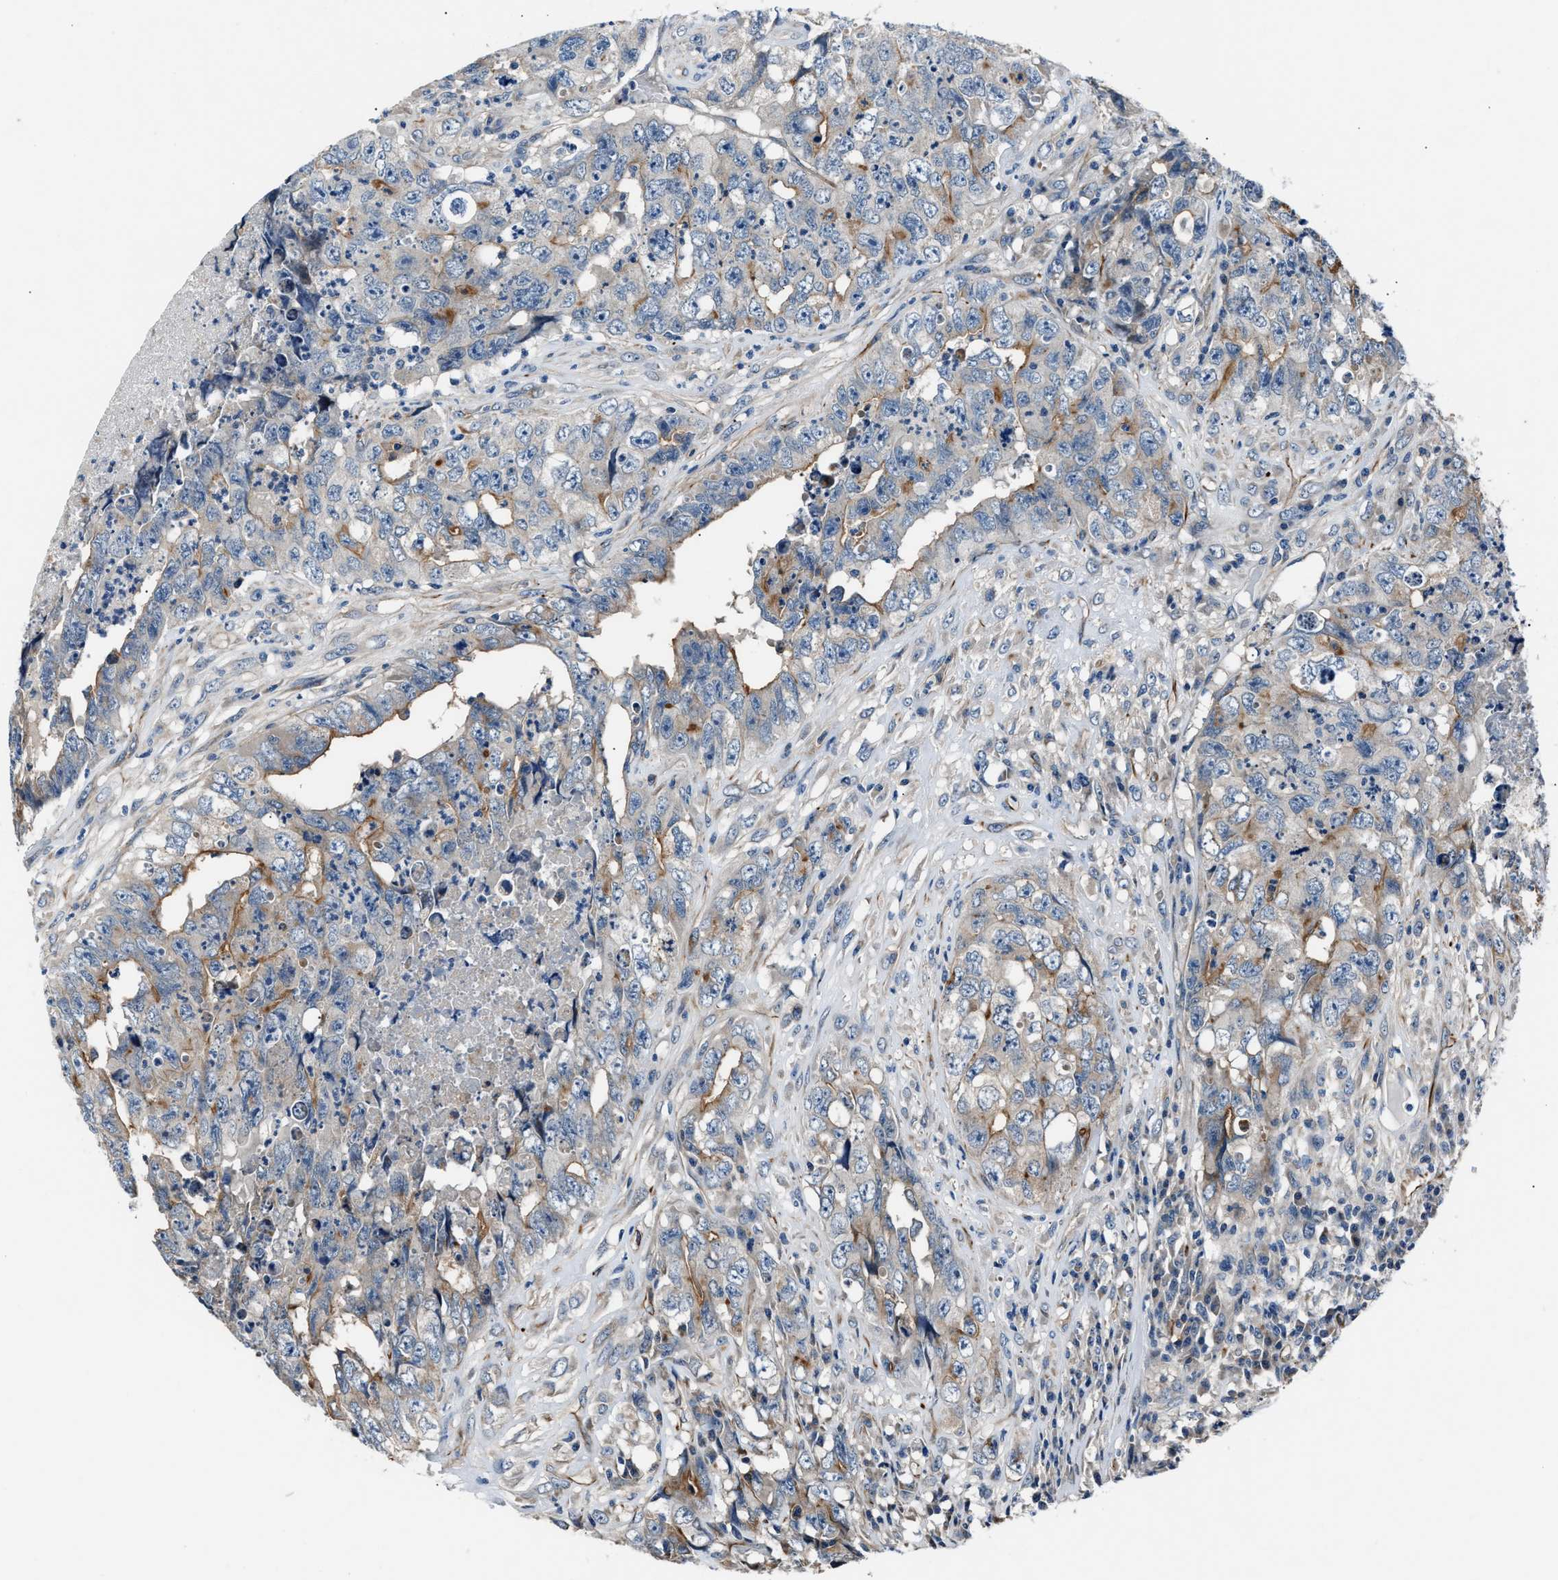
{"staining": {"intensity": "moderate", "quantity": "<25%", "location": "cytoplasmic/membranous"}, "tissue": "testis cancer", "cell_type": "Tumor cells", "image_type": "cancer", "snomed": [{"axis": "morphology", "description": "Carcinoma, Embryonal, NOS"}, {"axis": "topography", "description": "Testis"}], "caption": "High-magnification brightfield microscopy of testis cancer (embryonal carcinoma) stained with DAB (3,3'-diaminobenzidine) (brown) and counterstained with hematoxylin (blue). tumor cells exhibit moderate cytoplasmic/membranous staining is seen in approximately<25% of cells.", "gene": "MPDZ", "patient": {"sex": "male", "age": 32}}